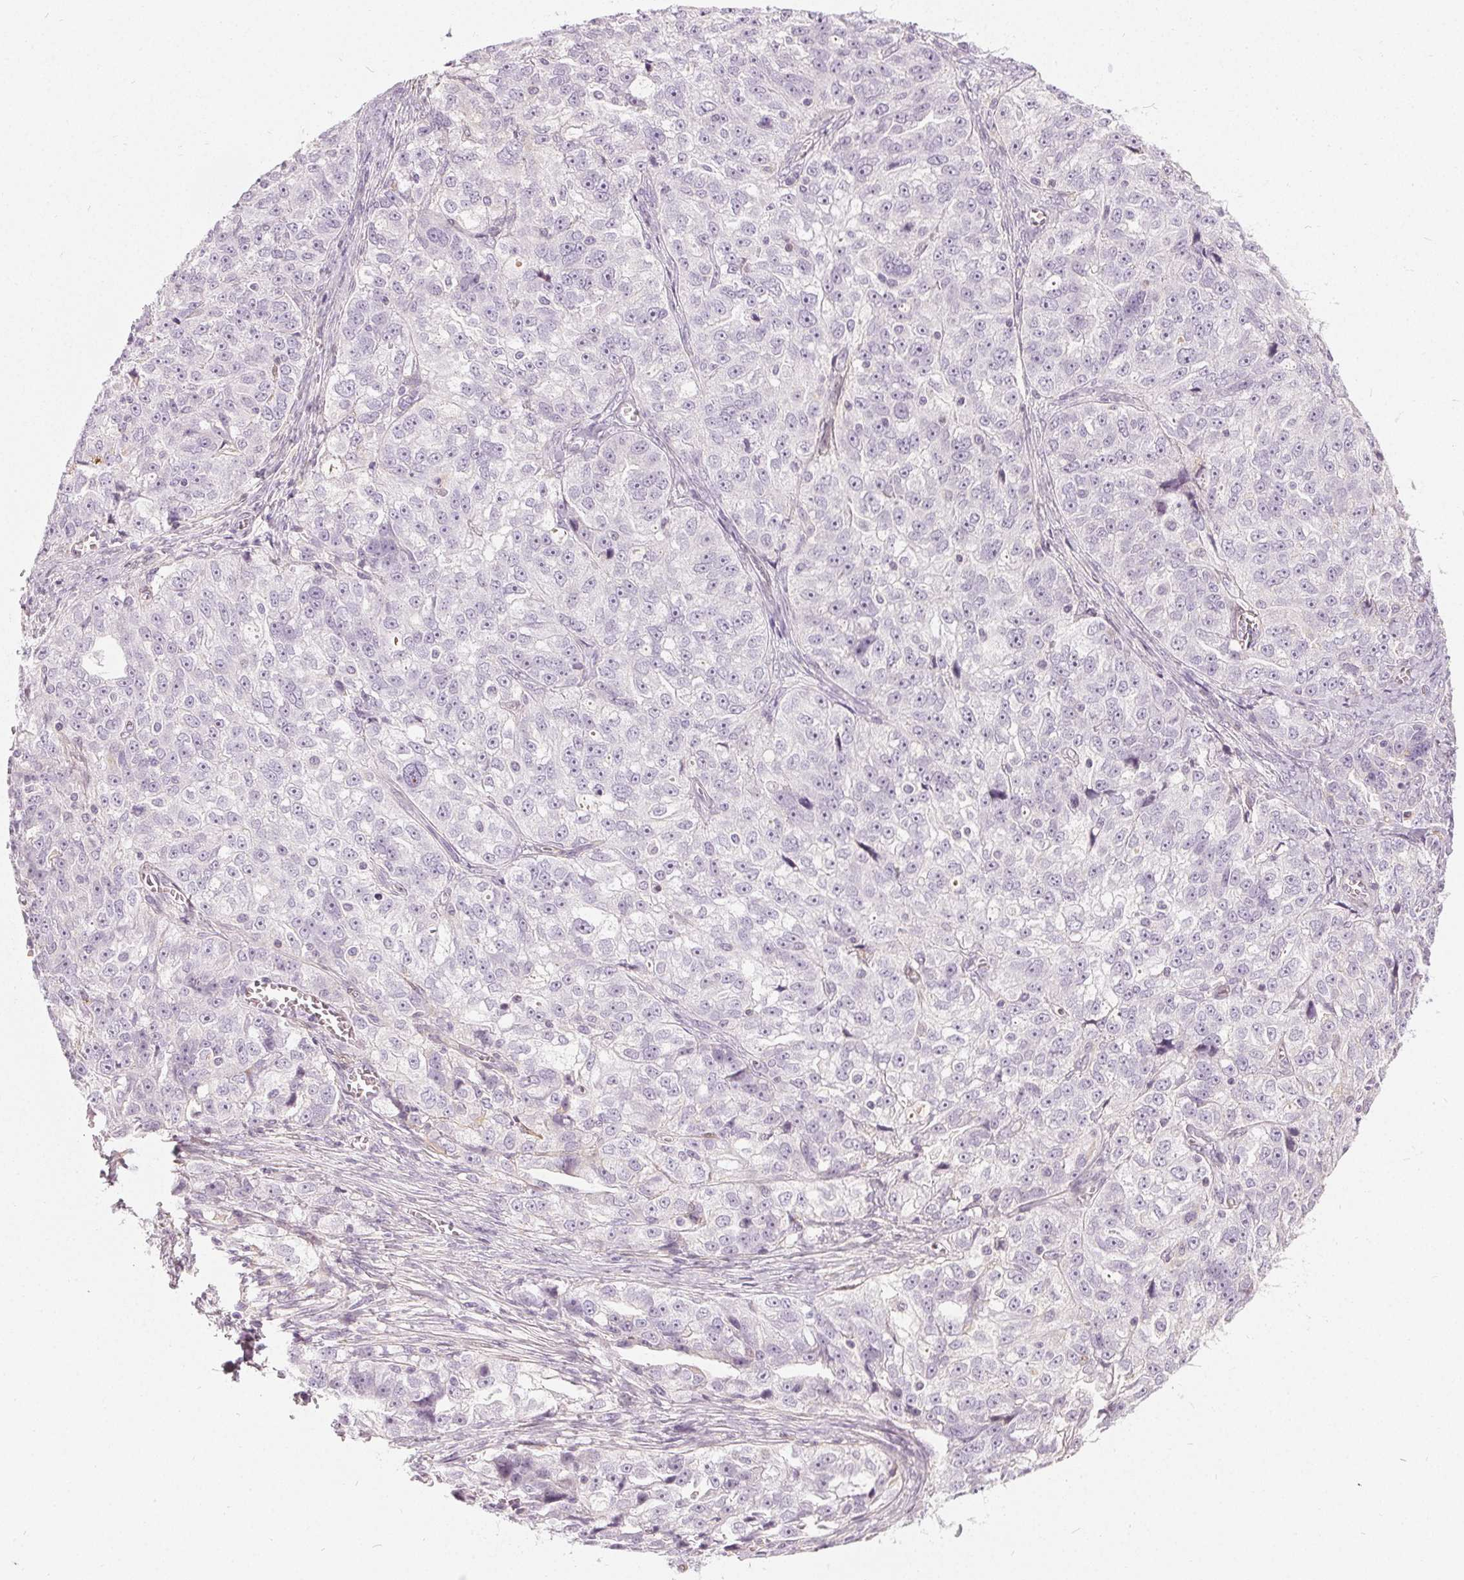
{"staining": {"intensity": "negative", "quantity": "none", "location": "none"}, "tissue": "ovarian cancer", "cell_type": "Tumor cells", "image_type": "cancer", "snomed": [{"axis": "morphology", "description": "Cystadenocarcinoma, serous, NOS"}, {"axis": "topography", "description": "Ovary"}], "caption": "Tumor cells are negative for protein expression in human ovarian serous cystadenocarcinoma. Brightfield microscopy of immunohistochemistry stained with DAB (brown) and hematoxylin (blue), captured at high magnification.", "gene": "HOPX", "patient": {"sex": "female", "age": 51}}